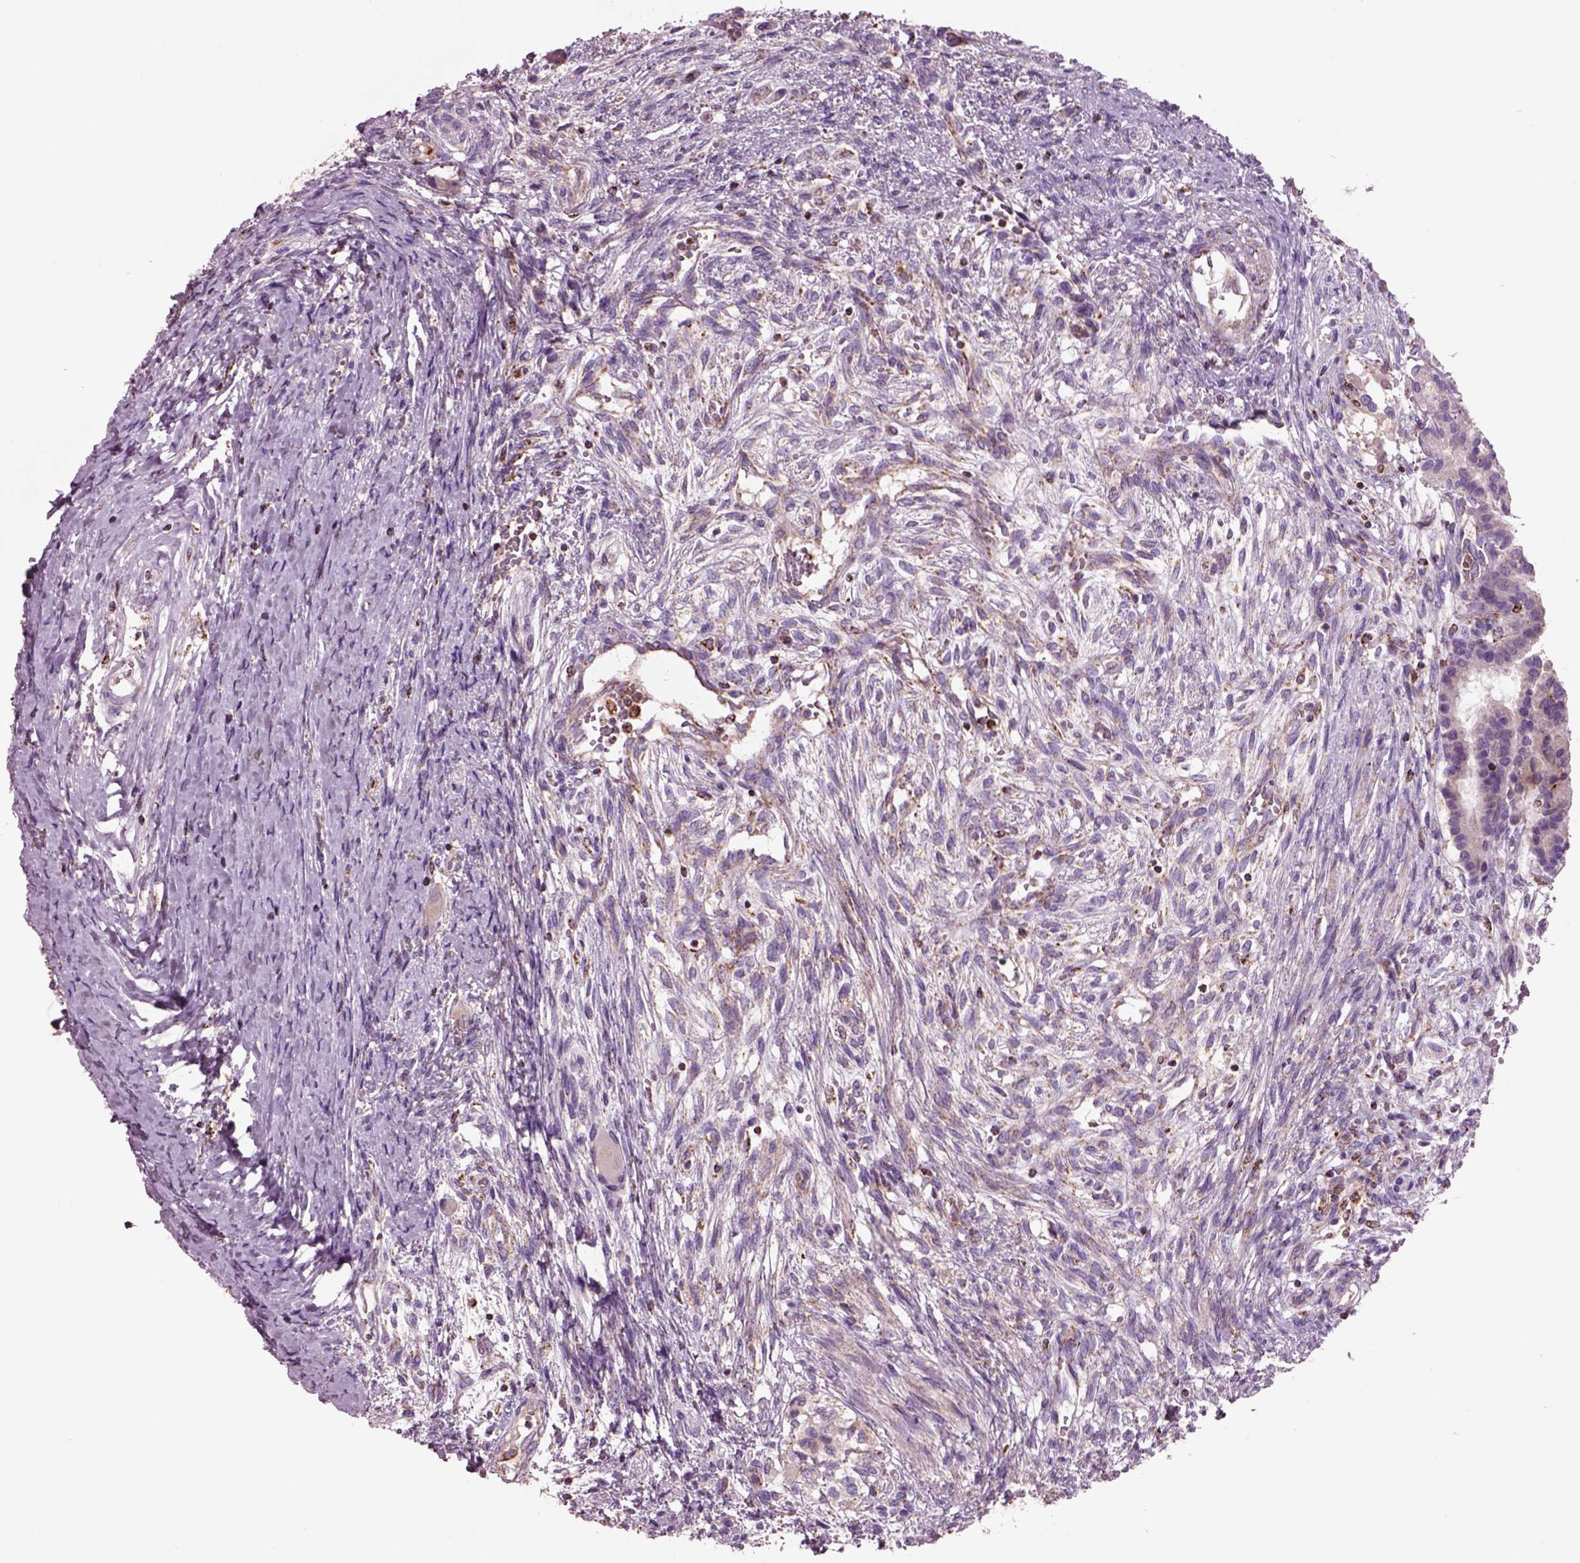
{"staining": {"intensity": "moderate", "quantity": "25%-75%", "location": "cytoplasmic/membranous"}, "tissue": "testis cancer", "cell_type": "Tumor cells", "image_type": "cancer", "snomed": [{"axis": "morphology", "description": "Carcinoma, Embryonal, NOS"}, {"axis": "topography", "description": "Testis"}], "caption": "Immunohistochemistry staining of testis cancer, which demonstrates medium levels of moderate cytoplasmic/membranous staining in approximately 25%-75% of tumor cells indicating moderate cytoplasmic/membranous protein expression. The staining was performed using DAB (3,3'-diaminobenzidine) (brown) for protein detection and nuclei were counterstained in hematoxylin (blue).", "gene": "SLC25A24", "patient": {"sex": "male", "age": 37}}